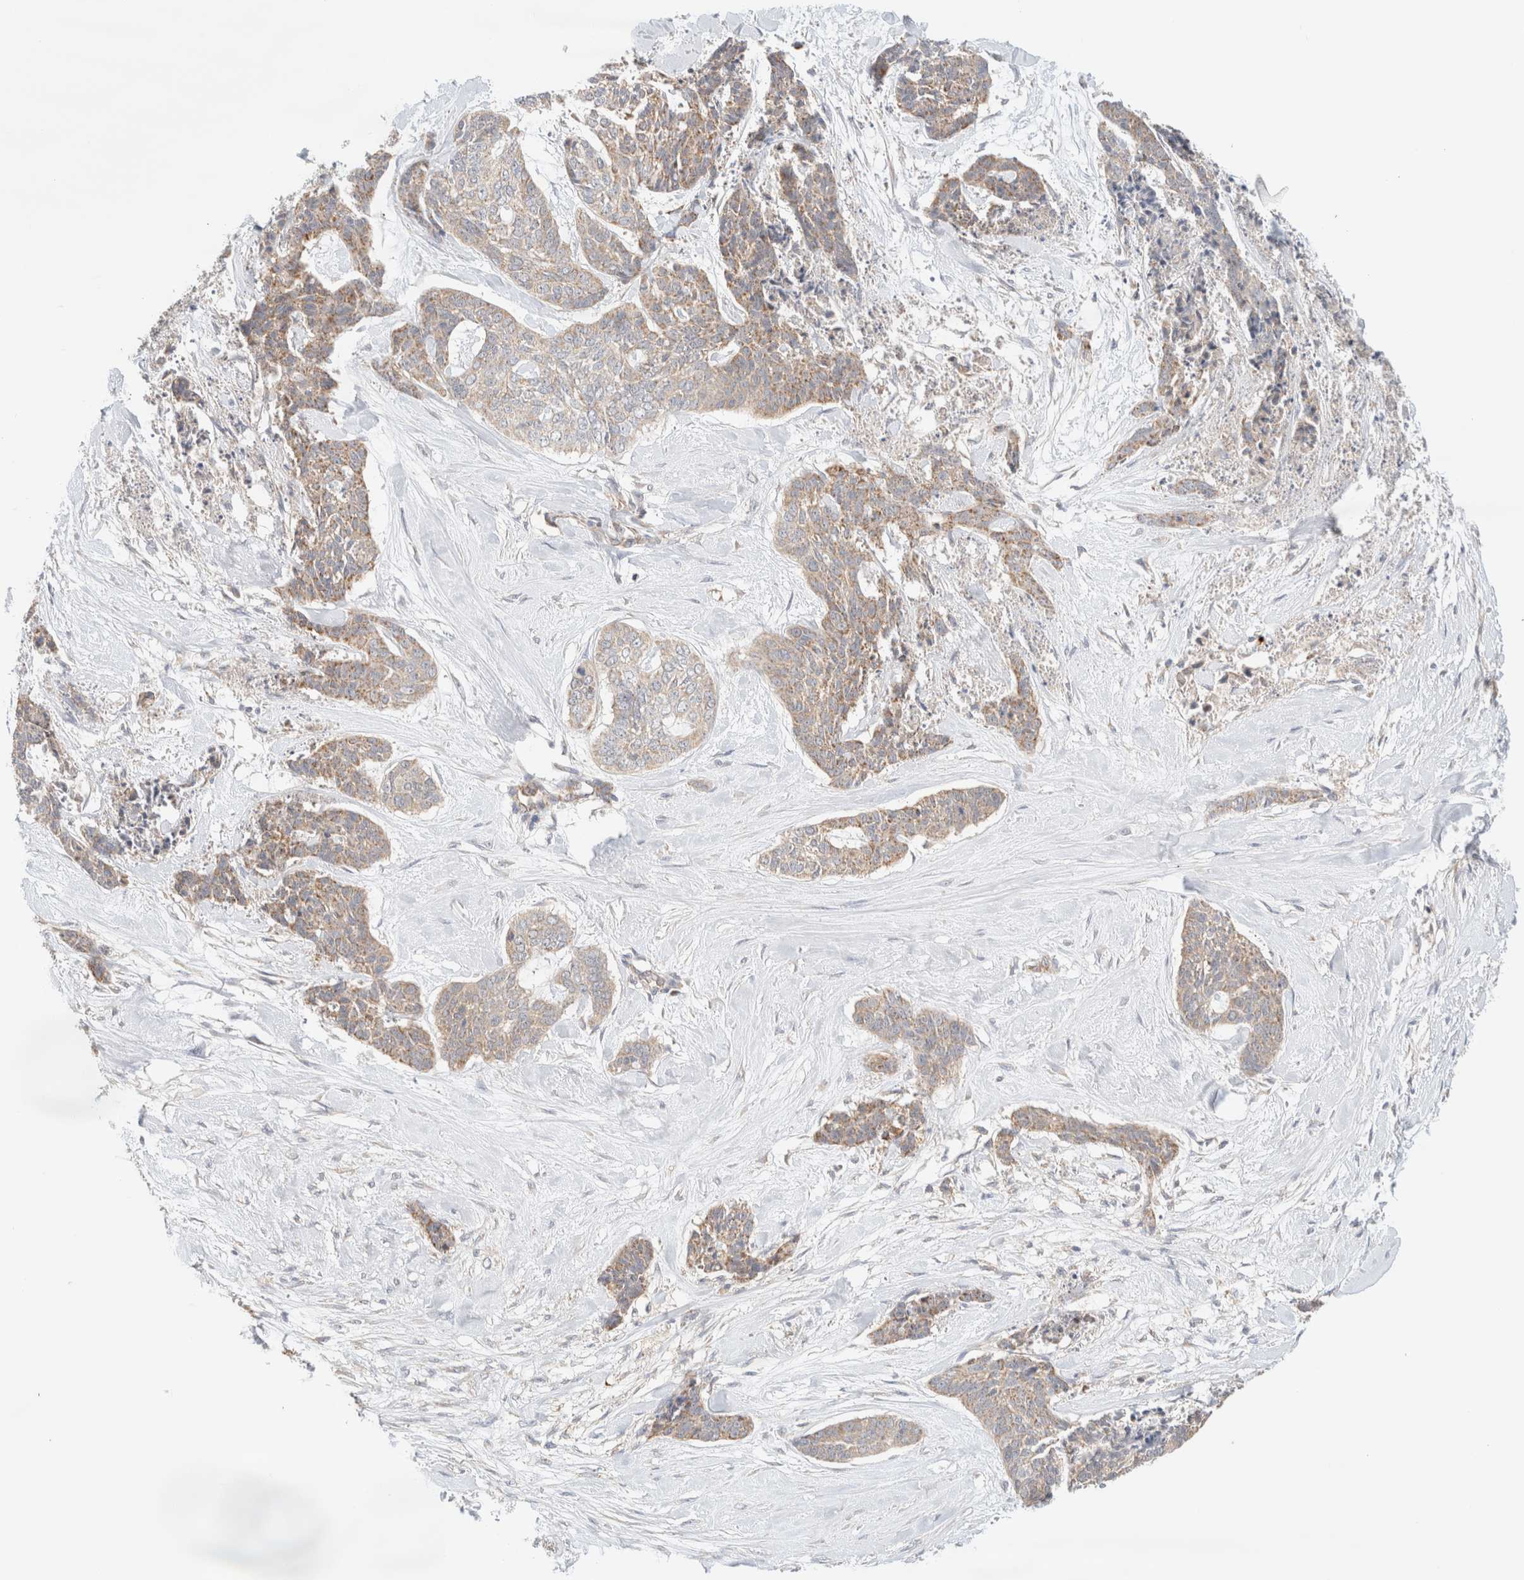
{"staining": {"intensity": "weak", "quantity": ">75%", "location": "cytoplasmic/membranous"}, "tissue": "skin cancer", "cell_type": "Tumor cells", "image_type": "cancer", "snomed": [{"axis": "morphology", "description": "Basal cell carcinoma"}, {"axis": "topography", "description": "Skin"}], "caption": "A photomicrograph of human skin basal cell carcinoma stained for a protein shows weak cytoplasmic/membranous brown staining in tumor cells.", "gene": "MRM3", "patient": {"sex": "female", "age": 64}}